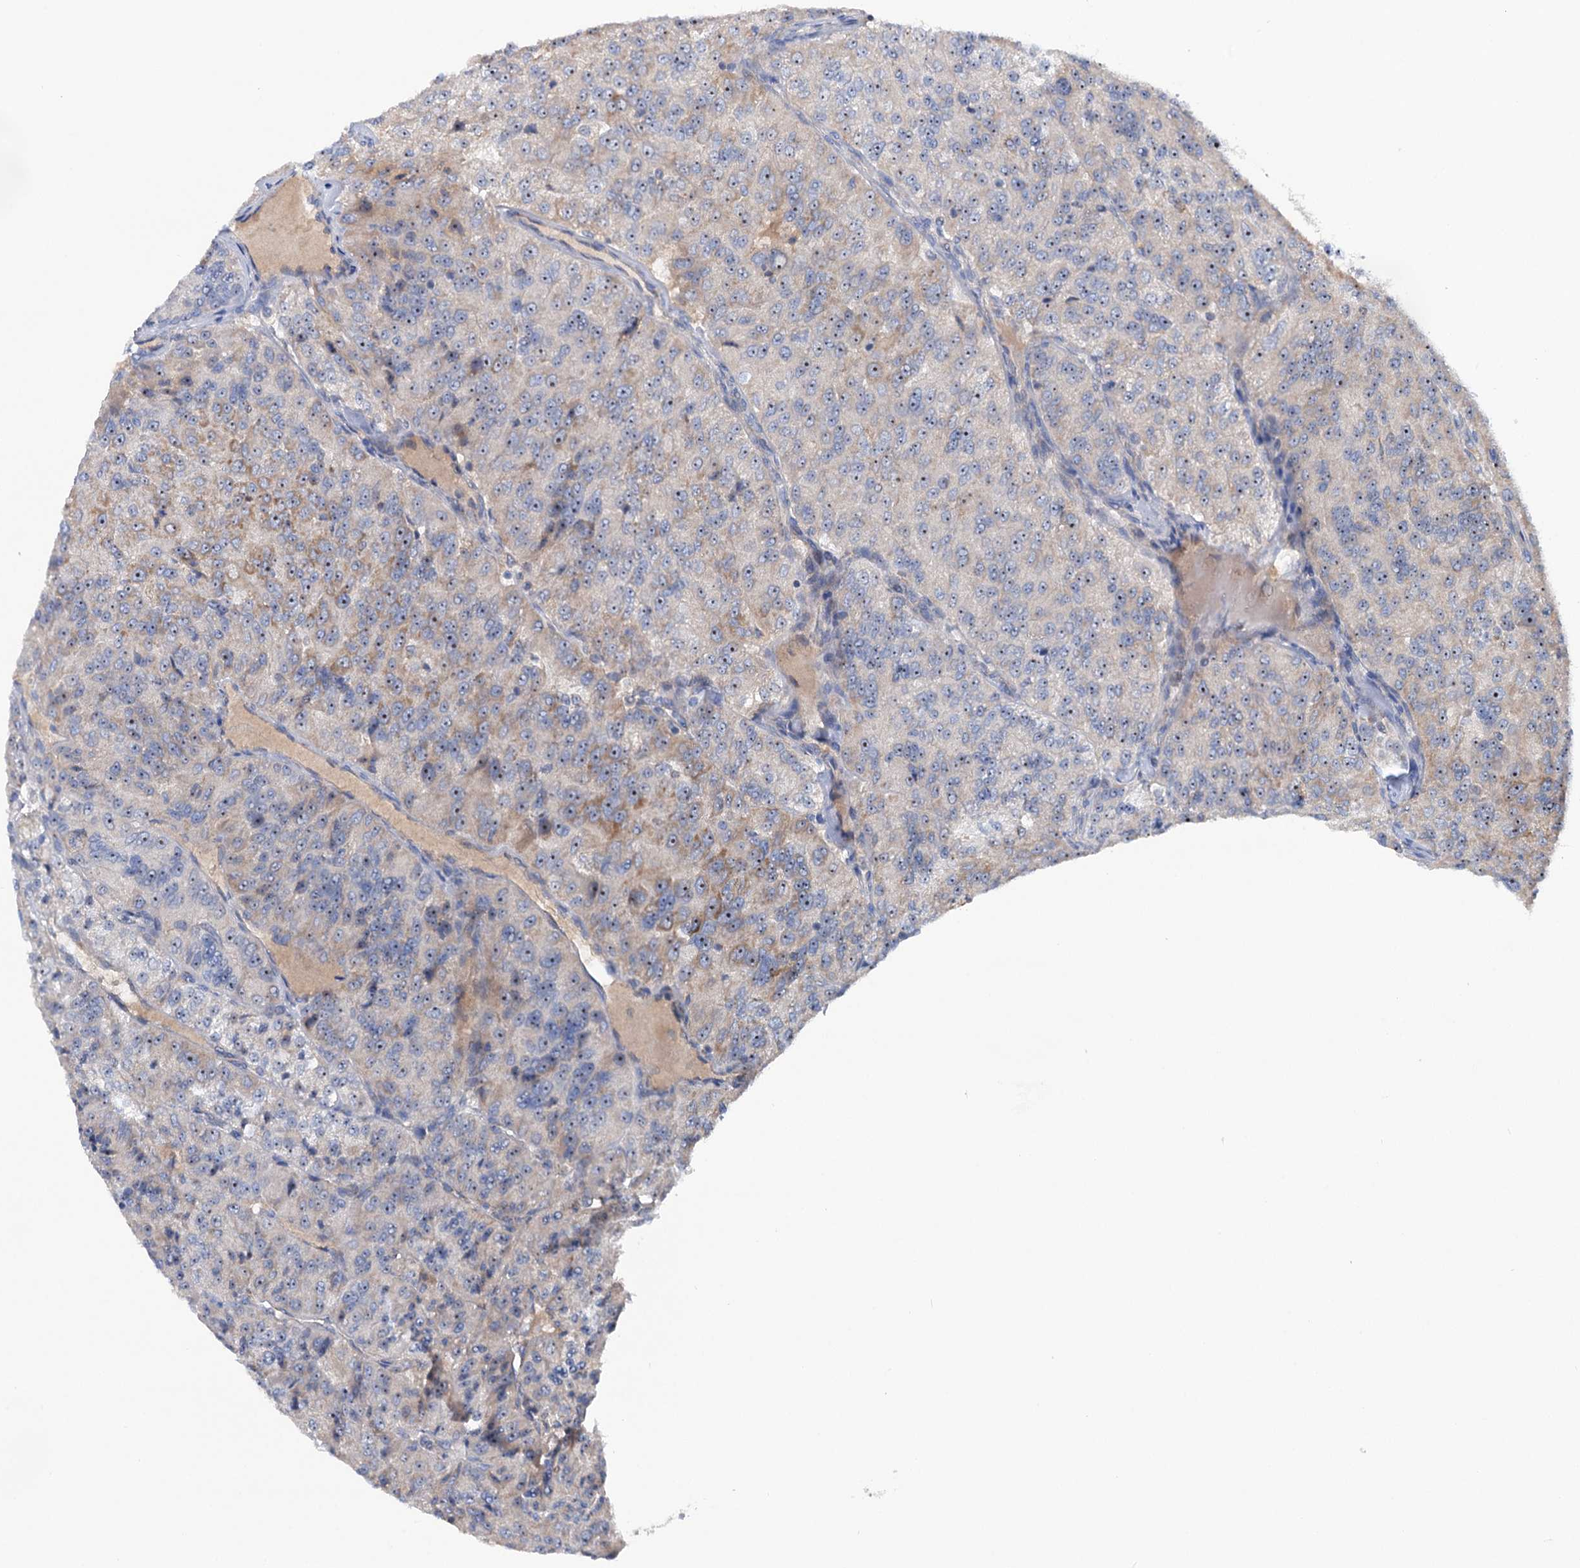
{"staining": {"intensity": "moderate", "quantity": "<25%", "location": "cytoplasmic/membranous,nuclear"}, "tissue": "renal cancer", "cell_type": "Tumor cells", "image_type": "cancer", "snomed": [{"axis": "morphology", "description": "Adenocarcinoma, NOS"}, {"axis": "topography", "description": "Kidney"}], "caption": "Adenocarcinoma (renal) stained for a protein displays moderate cytoplasmic/membranous and nuclear positivity in tumor cells.", "gene": "HTR3B", "patient": {"sex": "female", "age": 63}}